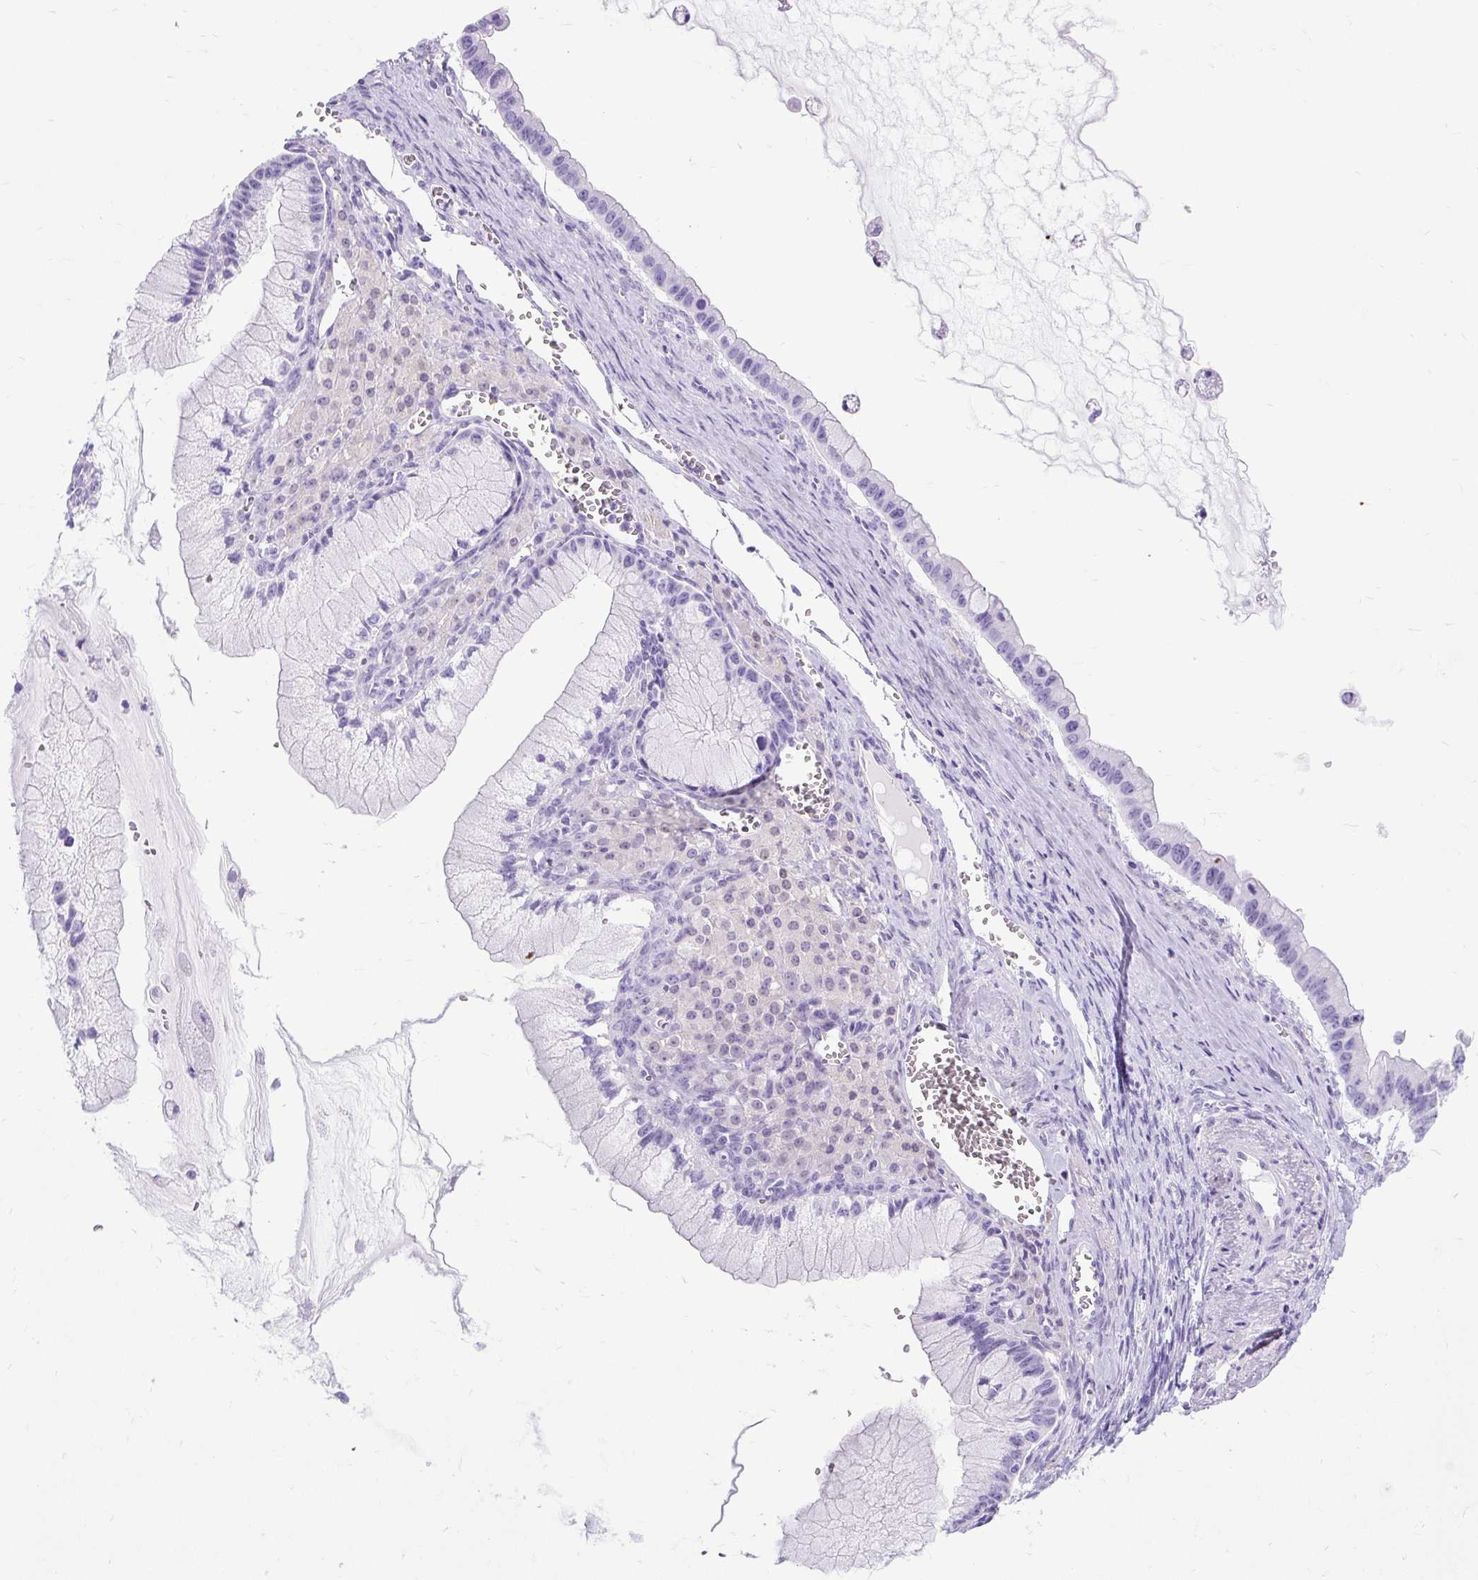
{"staining": {"intensity": "negative", "quantity": "none", "location": "none"}, "tissue": "ovarian cancer", "cell_type": "Tumor cells", "image_type": "cancer", "snomed": [{"axis": "morphology", "description": "Cystadenocarcinoma, mucinous, NOS"}, {"axis": "topography", "description": "Ovary"}], "caption": "High power microscopy photomicrograph of an immunohistochemistry (IHC) histopathology image of mucinous cystadenocarcinoma (ovarian), revealing no significant positivity in tumor cells. (DAB immunohistochemistry (IHC), high magnification).", "gene": "PVALB", "patient": {"sex": "female", "age": 59}}